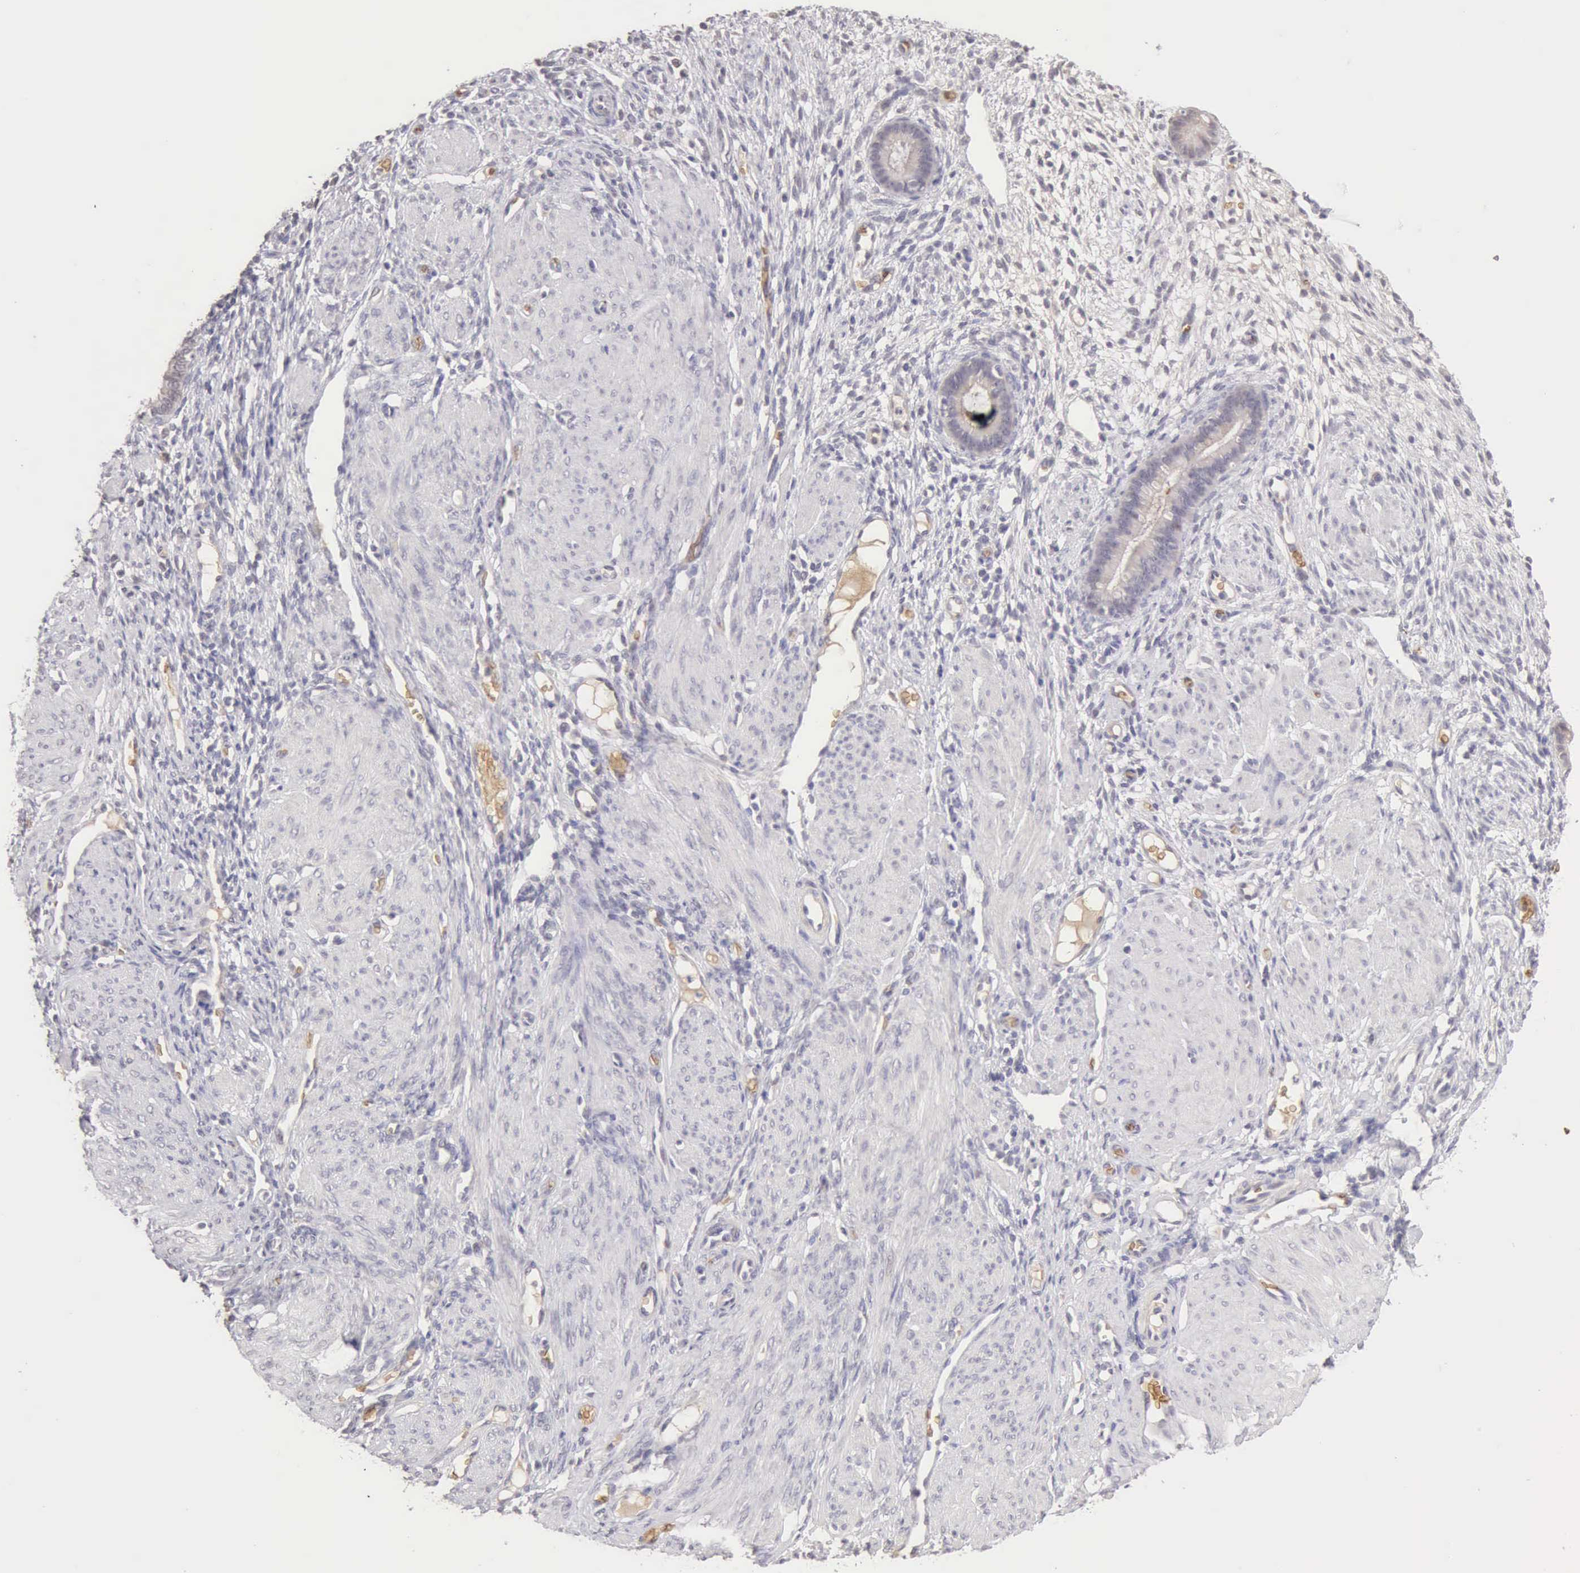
{"staining": {"intensity": "negative", "quantity": "none", "location": "none"}, "tissue": "endometrium", "cell_type": "Cells in endometrial stroma", "image_type": "normal", "snomed": [{"axis": "morphology", "description": "Normal tissue, NOS"}, {"axis": "topography", "description": "Endometrium"}], "caption": "This micrograph is of unremarkable endometrium stained with immunohistochemistry to label a protein in brown with the nuclei are counter-stained blue. There is no expression in cells in endometrial stroma. (Immunohistochemistry, brightfield microscopy, high magnification).", "gene": "CFI", "patient": {"sex": "female", "age": 72}}